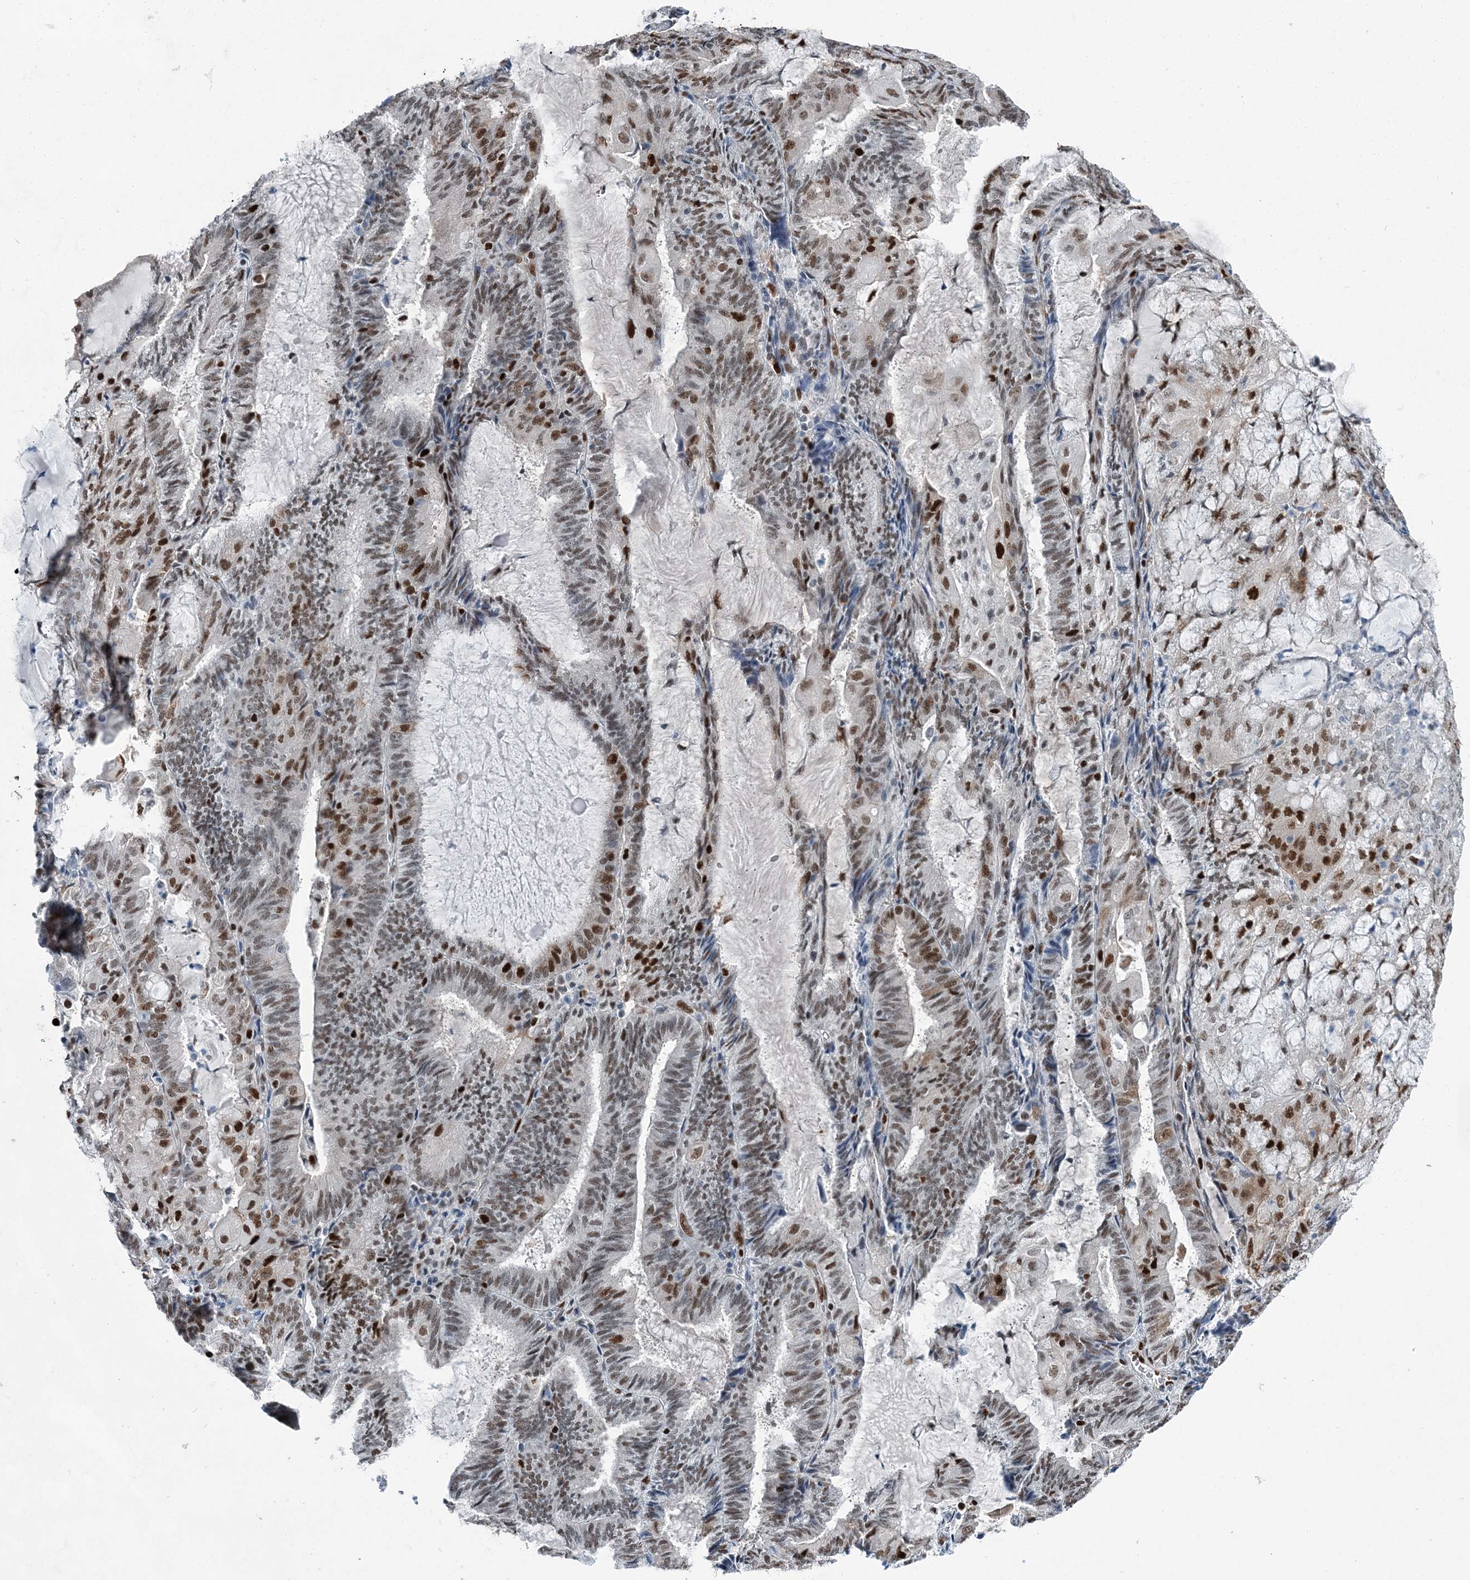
{"staining": {"intensity": "moderate", "quantity": "25%-75%", "location": "nuclear"}, "tissue": "endometrial cancer", "cell_type": "Tumor cells", "image_type": "cancer", "snomed": [{"axis": "morphology", "description": "Adenocarcinoma, NOS"}, {"axis": "topography", "description": "Endometrium"}], "caption": "Endometrial adenocarcinoma tissue shows moderate nuclear positivity in approximately 25%-75% of tumor cells, visualized by immunohistochemistry.", "gene": "HAT1", "patient": {"sex": "female", "age": 81}}